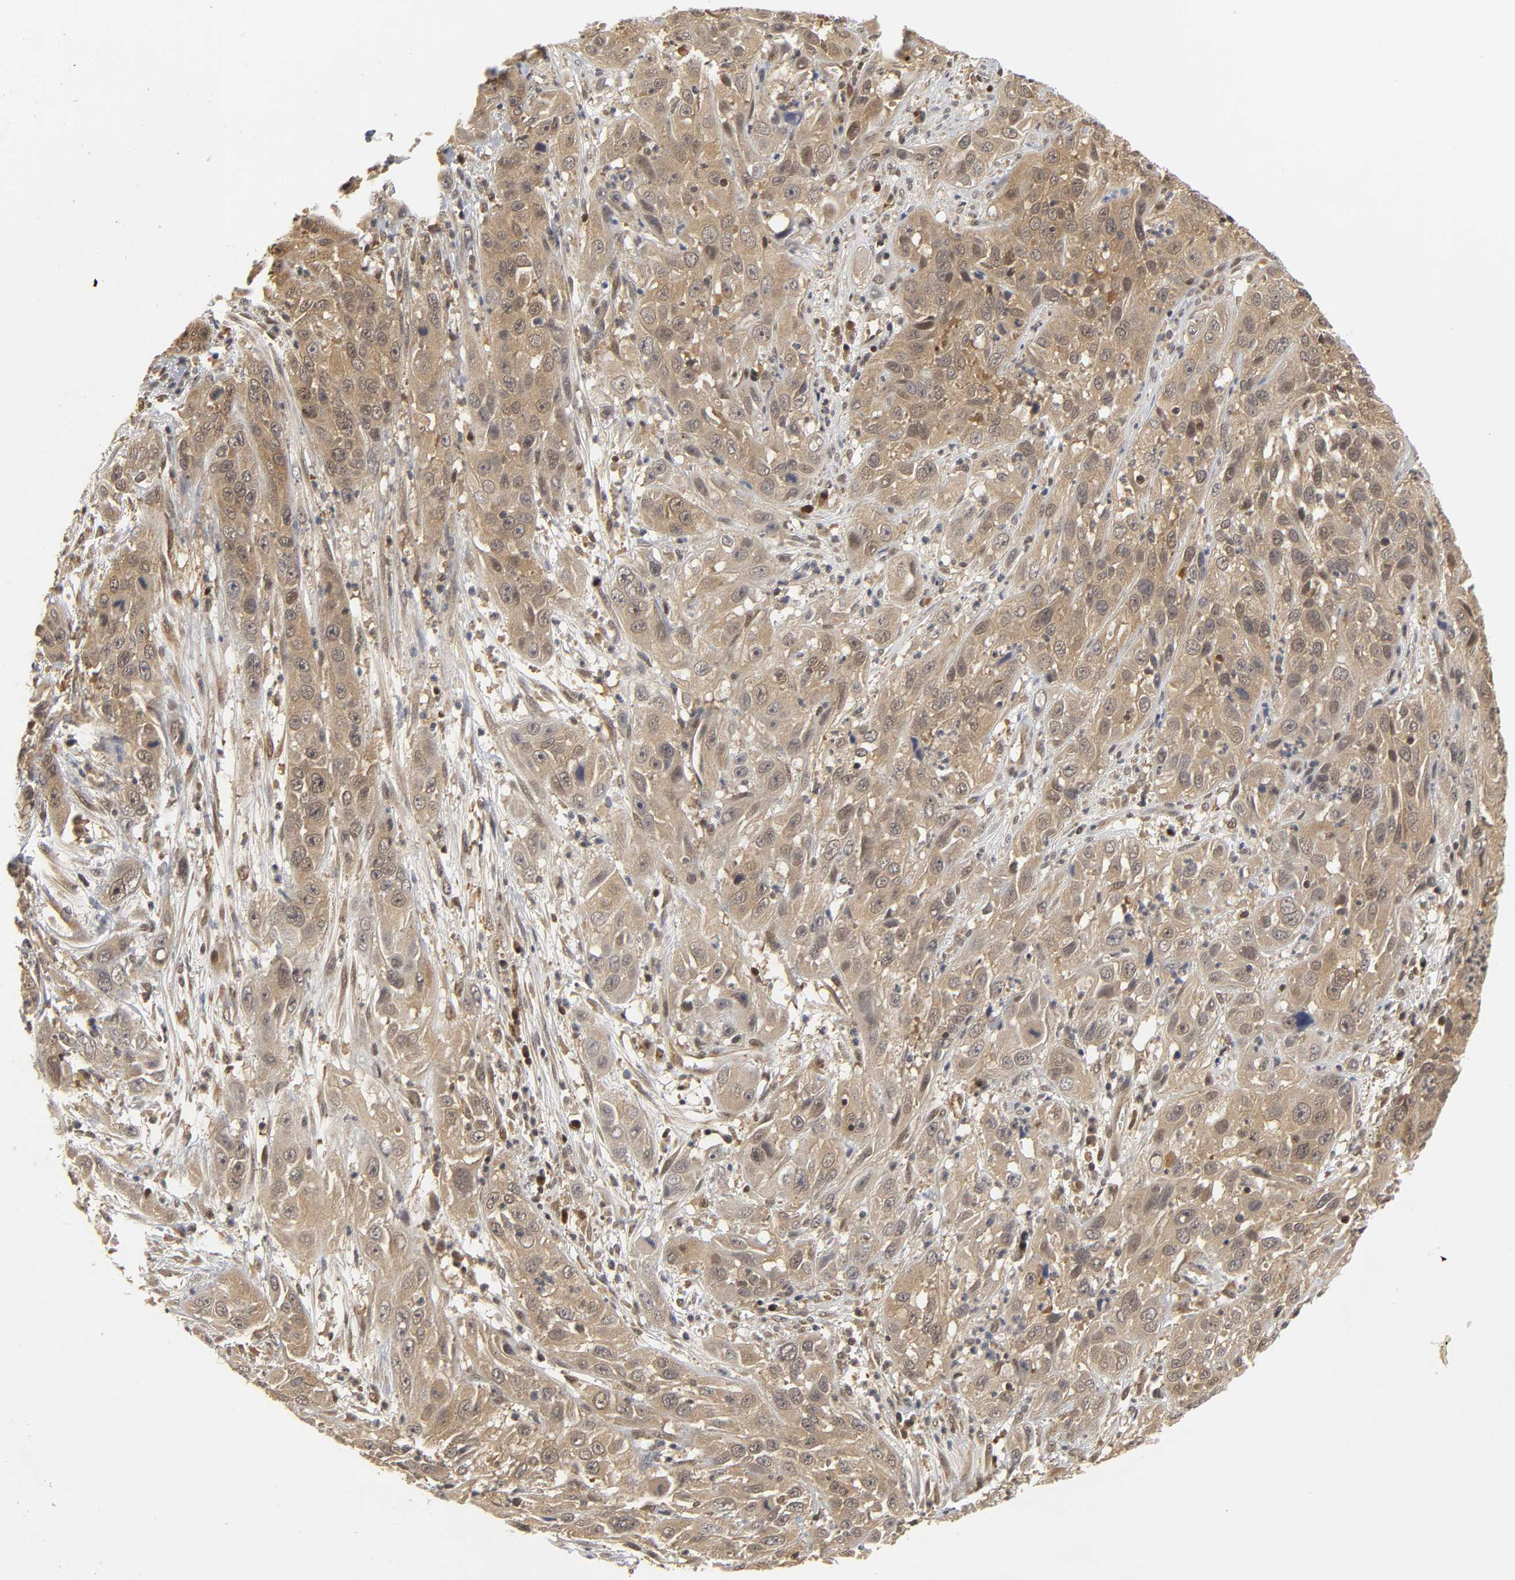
{"staining": {"intensity": "moderate", "quantity": ">75%", "location": "cytoplasmic/membranous"}, "tissue": "cervical cancer", "cell_type": "Tumor cells", "image_type": "cancer", "snomed": [{"axis": "morphology", "description": "Squamous cell carcinoma, NOS"}, {"axis": "topography", "description": "Cervix"}], "caption": "Tumor cells show medium levels of moderate cytoplasmic/membranous staining in approximately >75% of cells in human cervical cancer (squamous cell carcinoma). Nuclei are stained in blue.", "gene": "PARK7", "patient": {"sex": "female", "age": 32}}